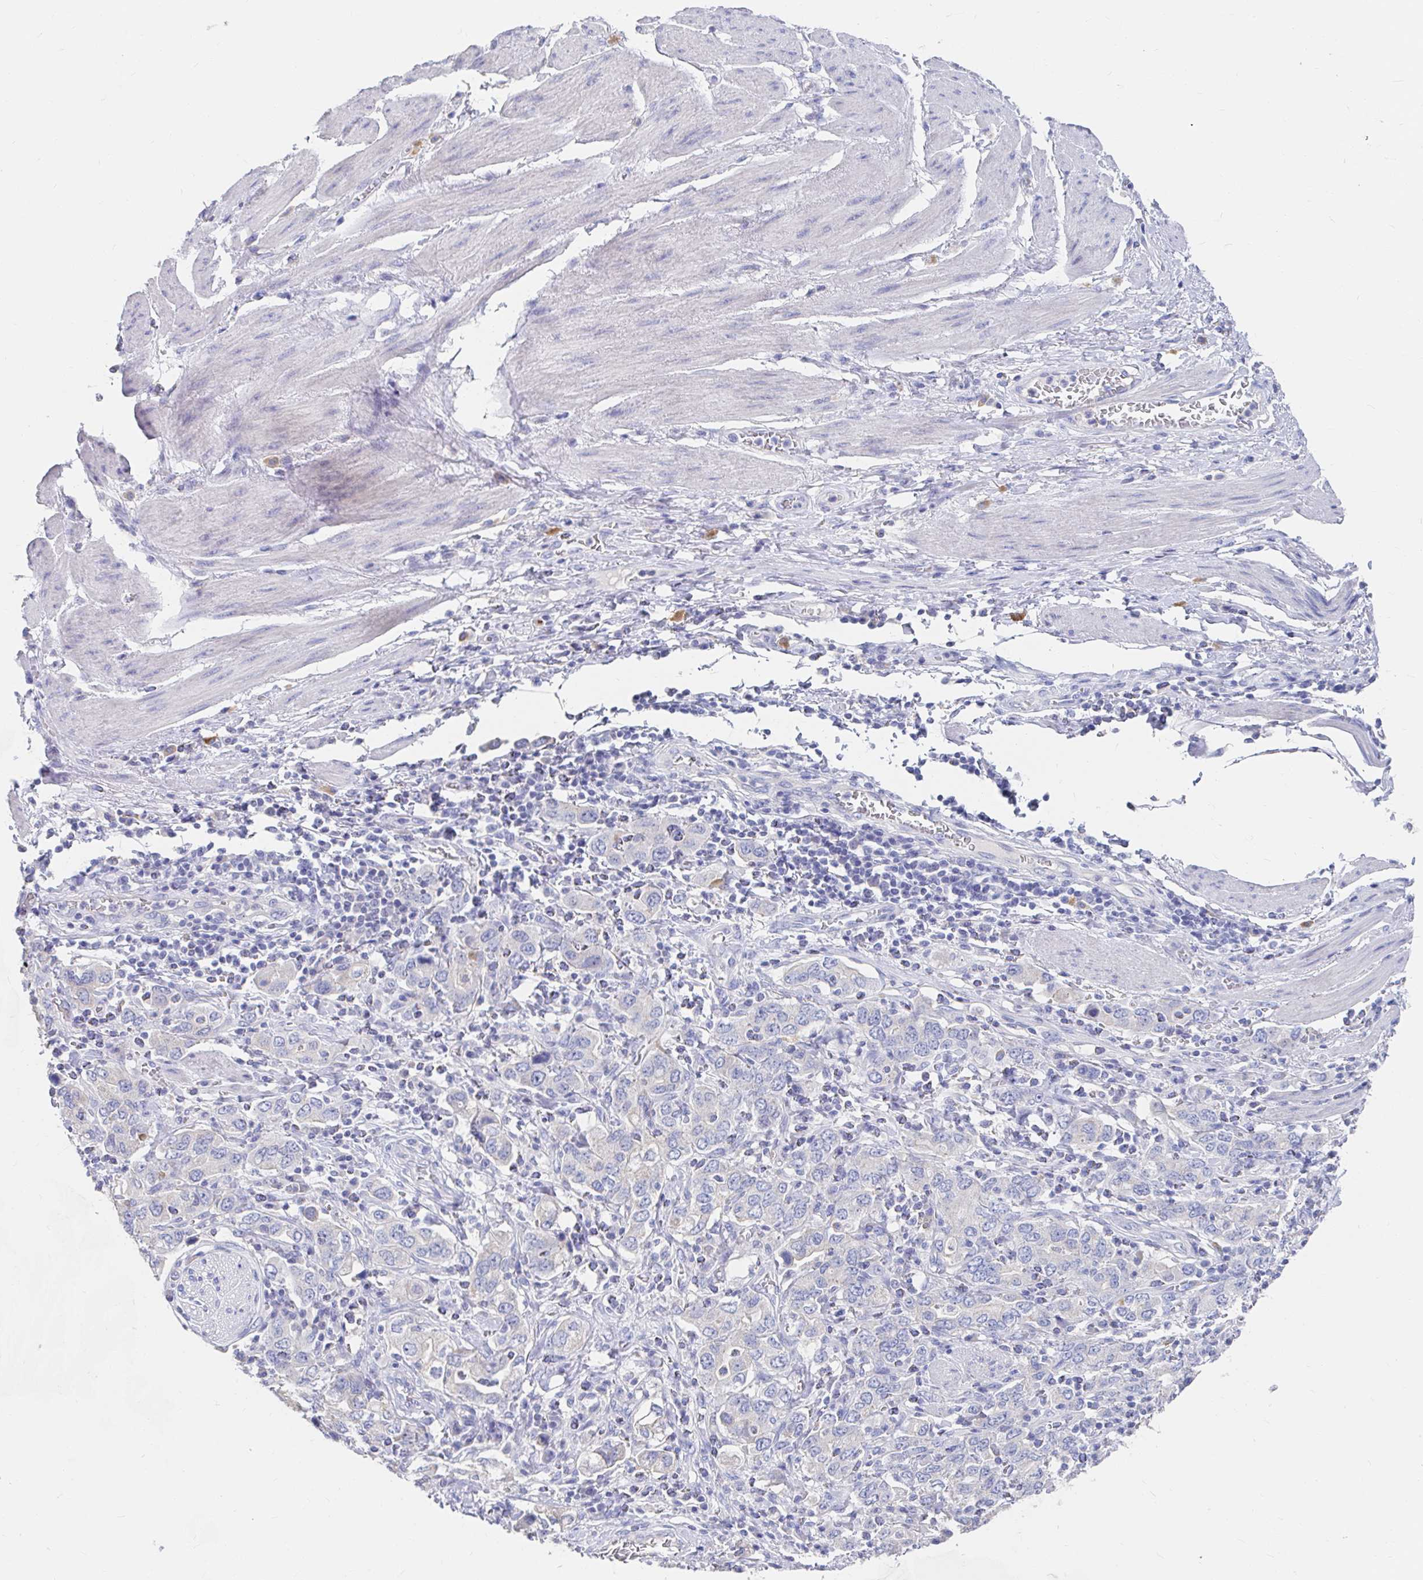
{"staining": {"intensity": "negative", "quantity": "none", "location": "none"}, "tissue": "stomach cancer", "cell_type": "Tumor cells", "image_type": "cancer", "snomed": [{"axis": "morphology", "description": "Adenocarcinoma, NOS"}, {"axis": "topography", "description": "Stomach, upper"}, {"axis": "topography", "description": "Stomach"}], "caption": "Immunohistochemistry photomicrograph of adenocarcinoma (stomach) stained for a protein (brown), which demonstrates no staining in tumor cells.", "gene": "LAMC3", "patient": {"sex": "male", "age": 62}}